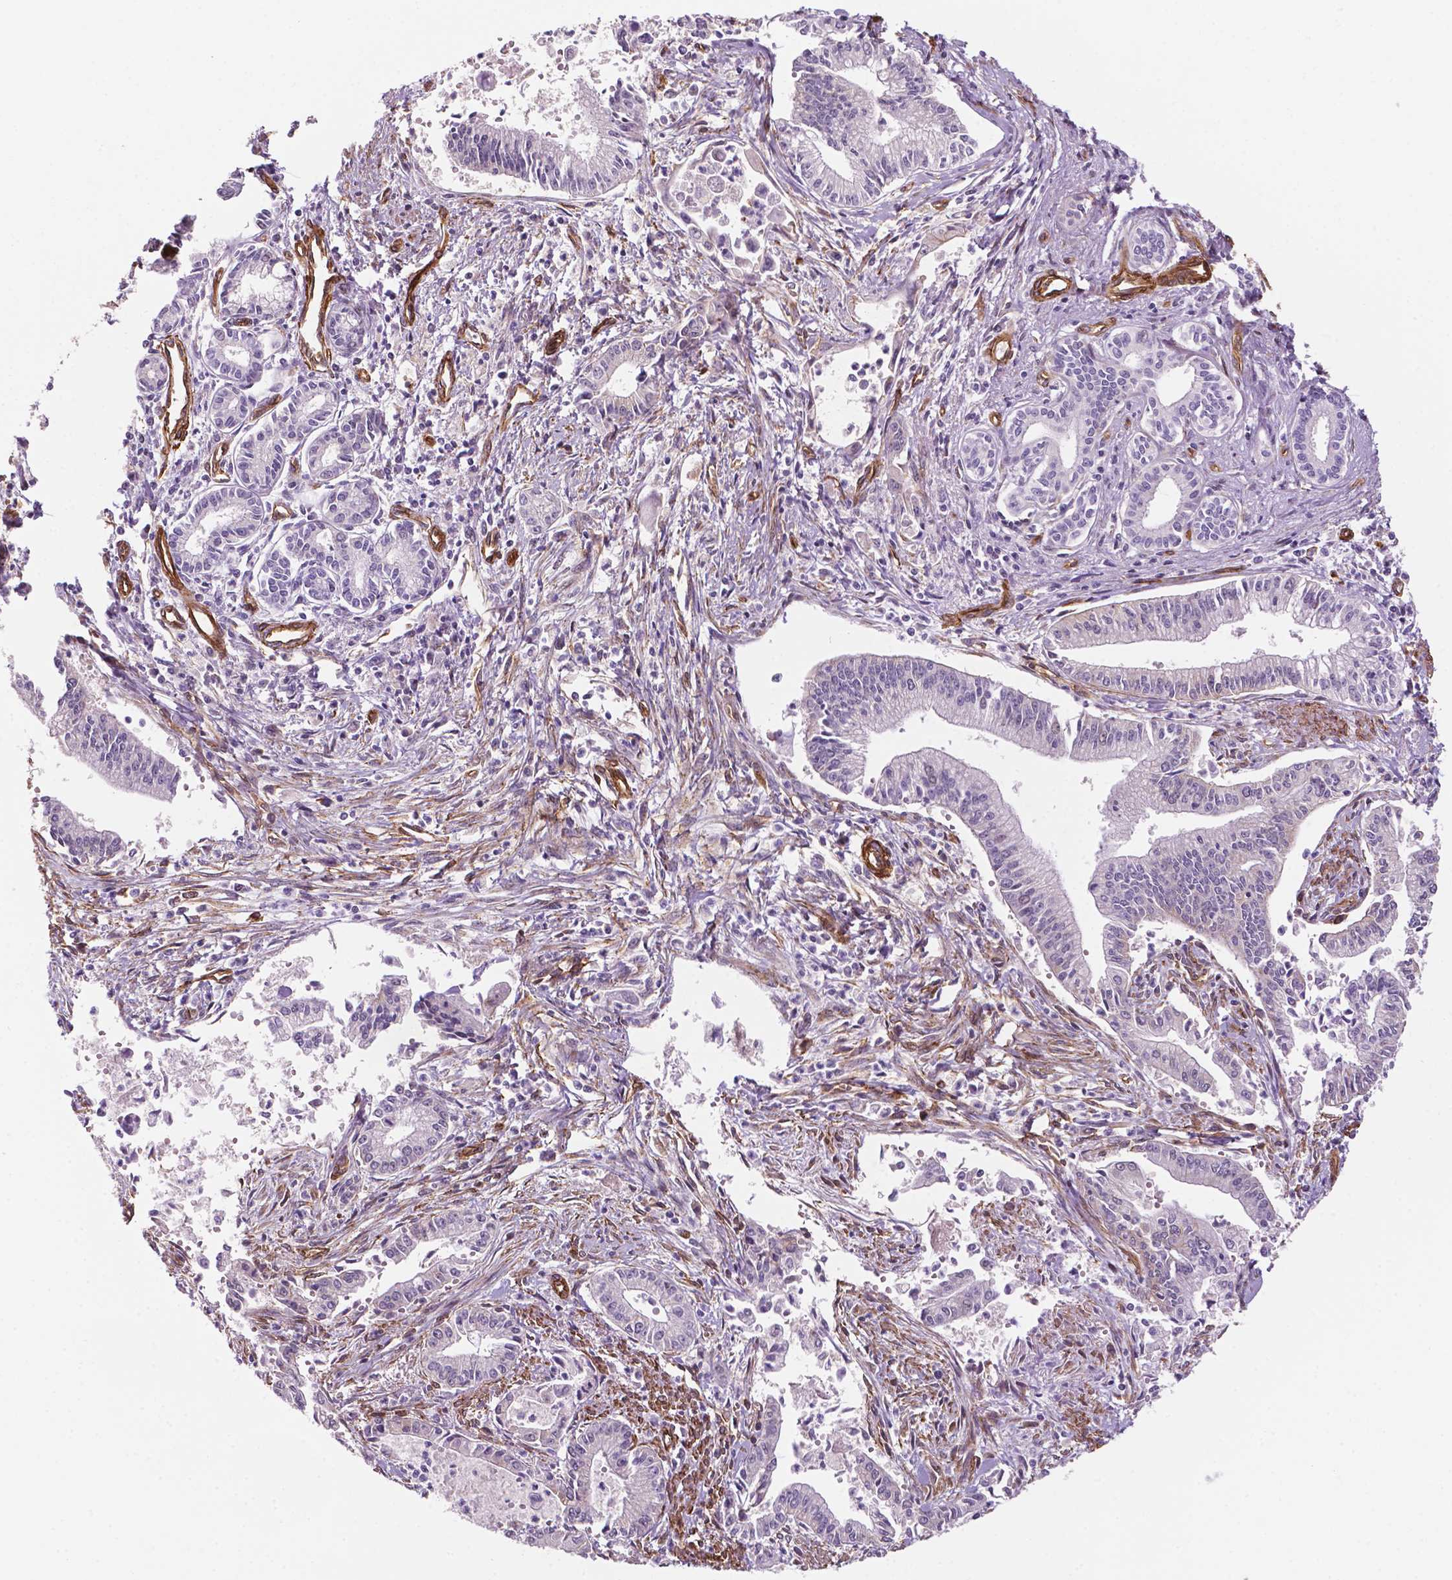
{"staining": {"intensity": "negative", "quantity": "none", "location": "none"}, "tissue": "pancreatic cancer", "cell_type": "Tumor cells", "image_type": "cancer", "snomed": [{"axis": "morphology", "description": "Adenocarcinoma, NOS"}, {"axis": "topography", "description": "Pancreas"}], "caption": "Human adenocarcinoma (pancreatic) stained for a protein using immunohistochemistry (IHC) displays no staining in tumor cells.", "gene": "EGFL8", "patient": {"sex": "female", "age": 65}}